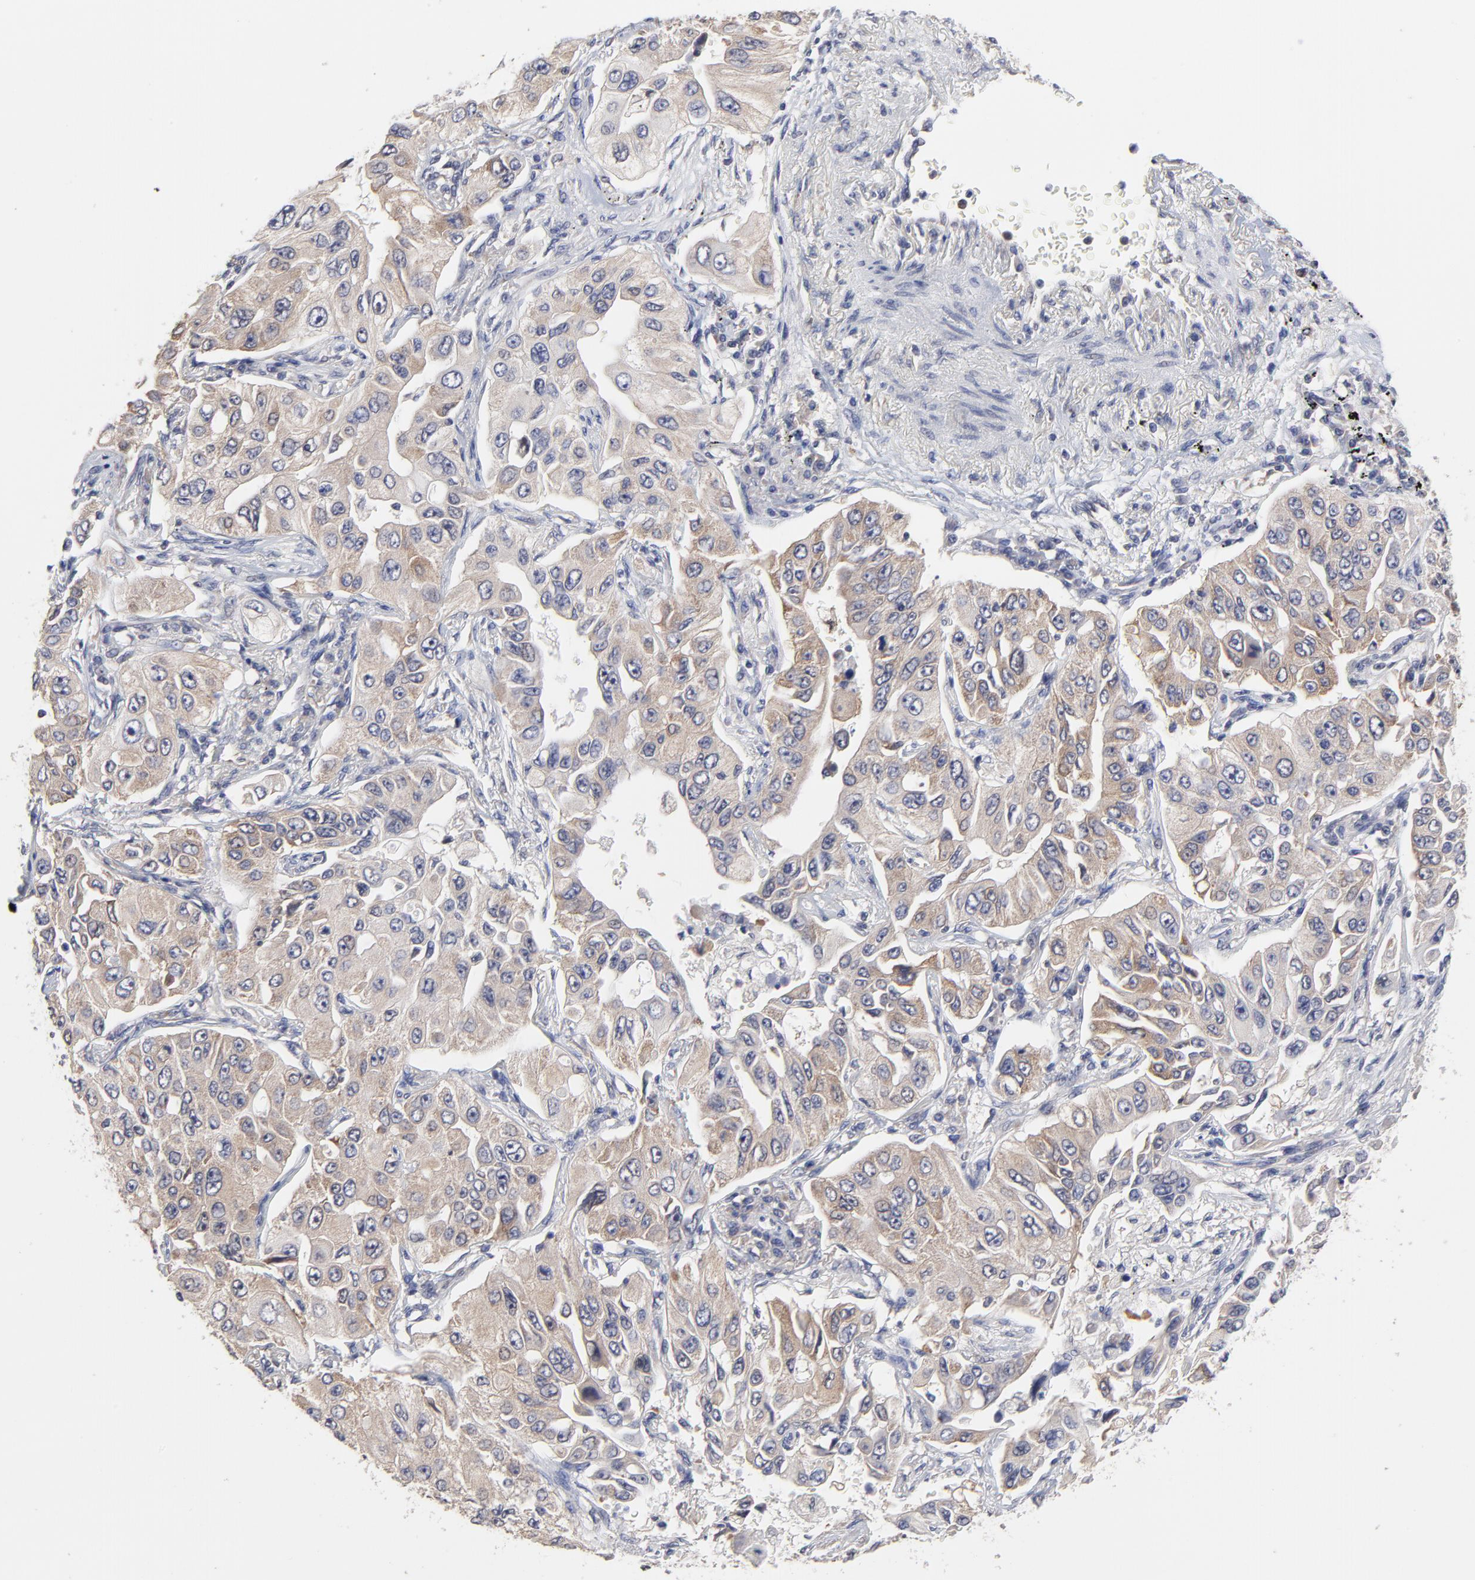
{"staining": {"intensity": "weak", "quantity": "25%-75%", "location": "cytoplasmic/membranous"}, "tissue": "lung cancer", "cell_type": "Tumor cells", "image_type": "cancer", "snomed": [{"axis": "morphology", "description": "Adenocarcinoma, NOS"}, {"axis": "topography", "description": "Lung"}], "caption": "A histopathology image of human lung cancer (adenocarcinoma) stained for a protein shows weak cytoplasmic/membranous brown staining in tumor cells.", "gene": "CCT2", "patient": {"sex": "male", "age": 84}}